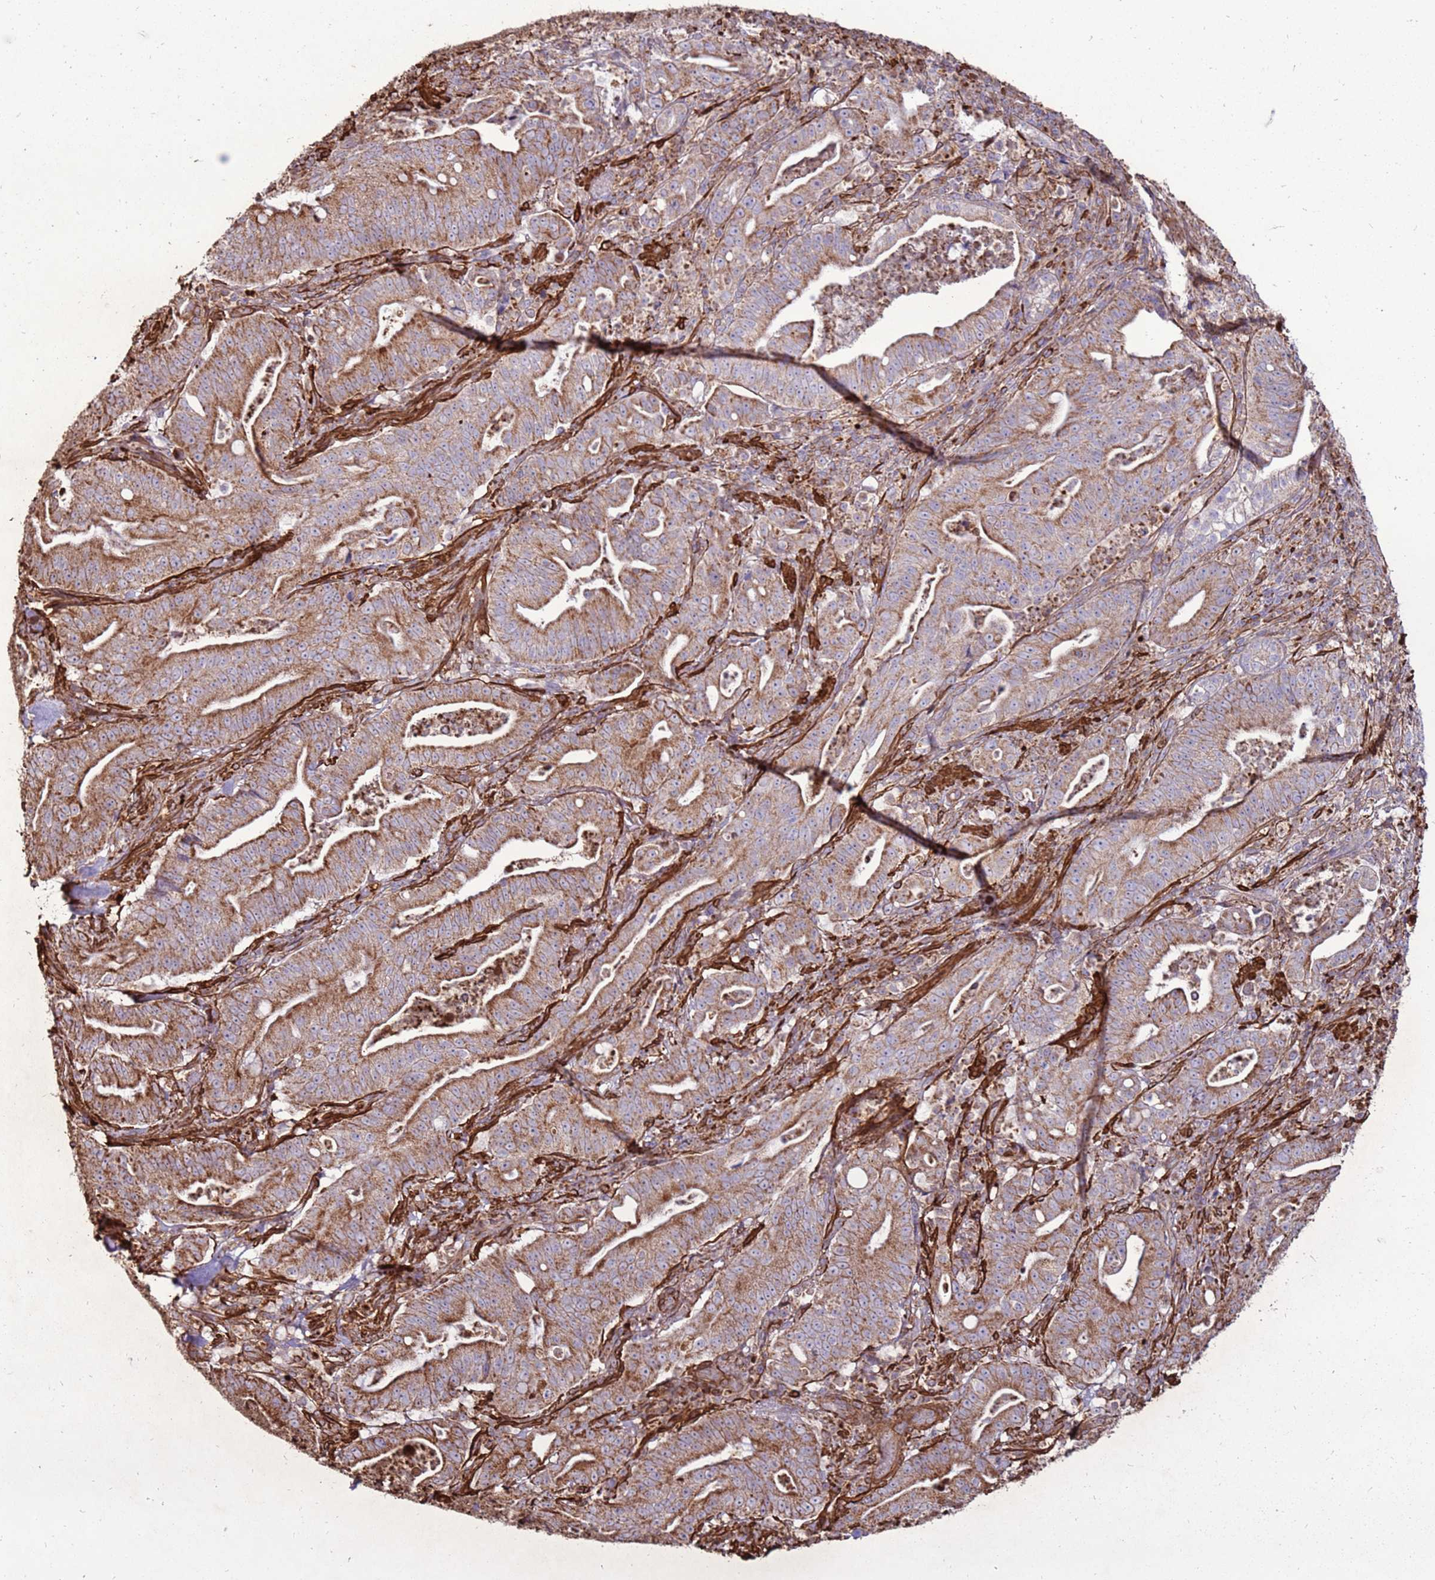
{"staining": {"intensity": "moderate", "quantity": ">75%", "location": "cytoplasmic/membranous"}, "tissue": "pancreatic cancer", "cell_type": "Tumor cells", "image_type": "cancer", "snomed": [{"axis": "morphology", "description": "Adenocarcinoma, NOS"}, {"axis": "topography", "description": "Pancreas"}], "caption": "Adenocarcinoma (pancreatic) stained with DAB immunohistochemistry shows medium levels of moderate cytoplasmic/membranous positivity in approximately >75% of tumor cells. Nuclei are stained in blue.", "gene": "DDX59", "patient": {"sex": "male", "age": 71}}